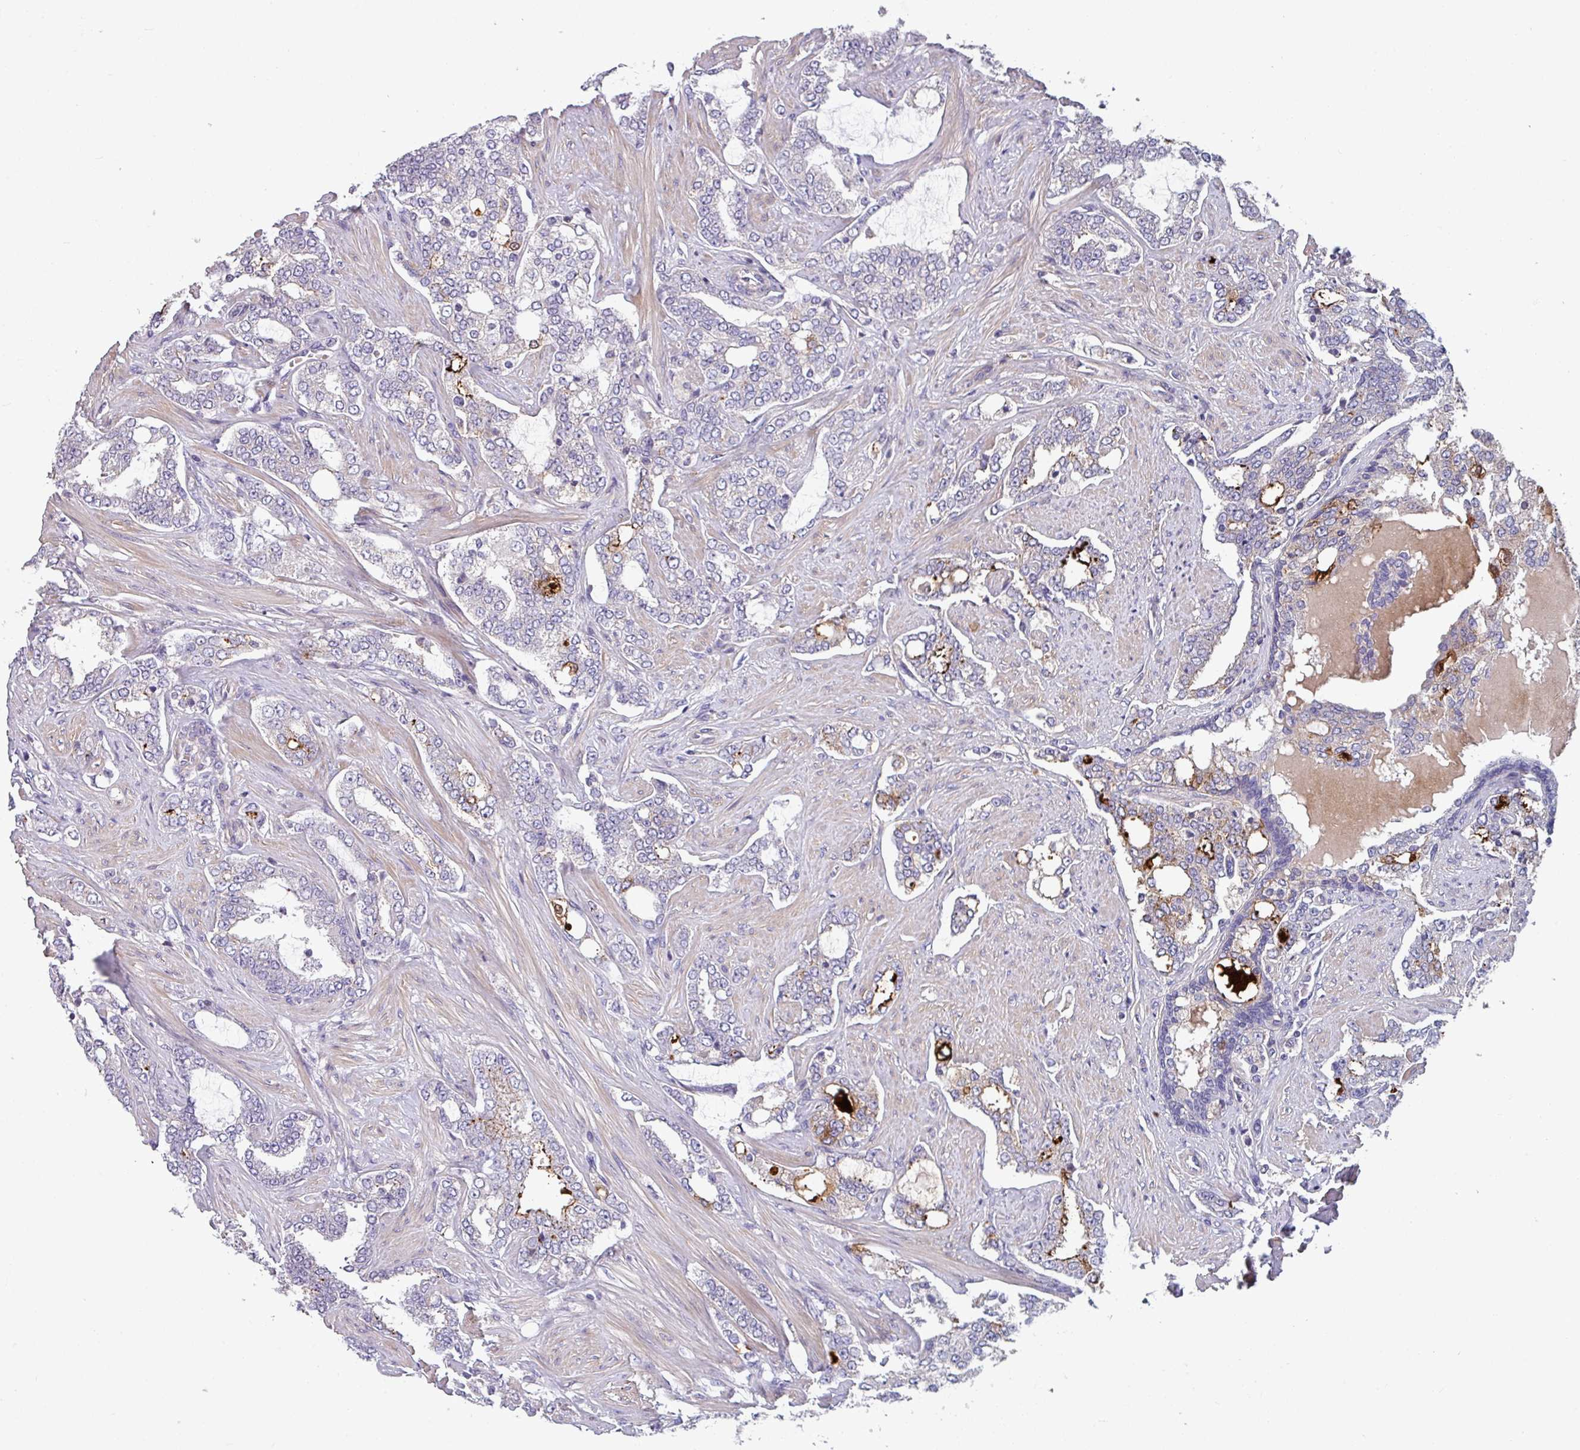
{"staining": {"intensity": "weak", "quantity": "<25%", "location": "cytoplasmic/membranous"}, "tissue": "prostate cancer", "cell_type": "Tumor cells", "image_type": "cancer", "snomed": [{"axis": "morphology", "description": "Adenocarcinoma, High grade"}, {"axis": "topography", "description": "Prostate"}], "caption": "Immunohistochemistry photomicrograph of neoplastic tissue: prostate cancer stained with DAB (3,3'-diaminobenzidine) exhibits no significant protein expression in tumor cells. (DAB immunohistochemistry (IHC) with hematoxylin counter stain).", "gene": "TMEM132A", "patient": {"sex": "male", "age": 64}}